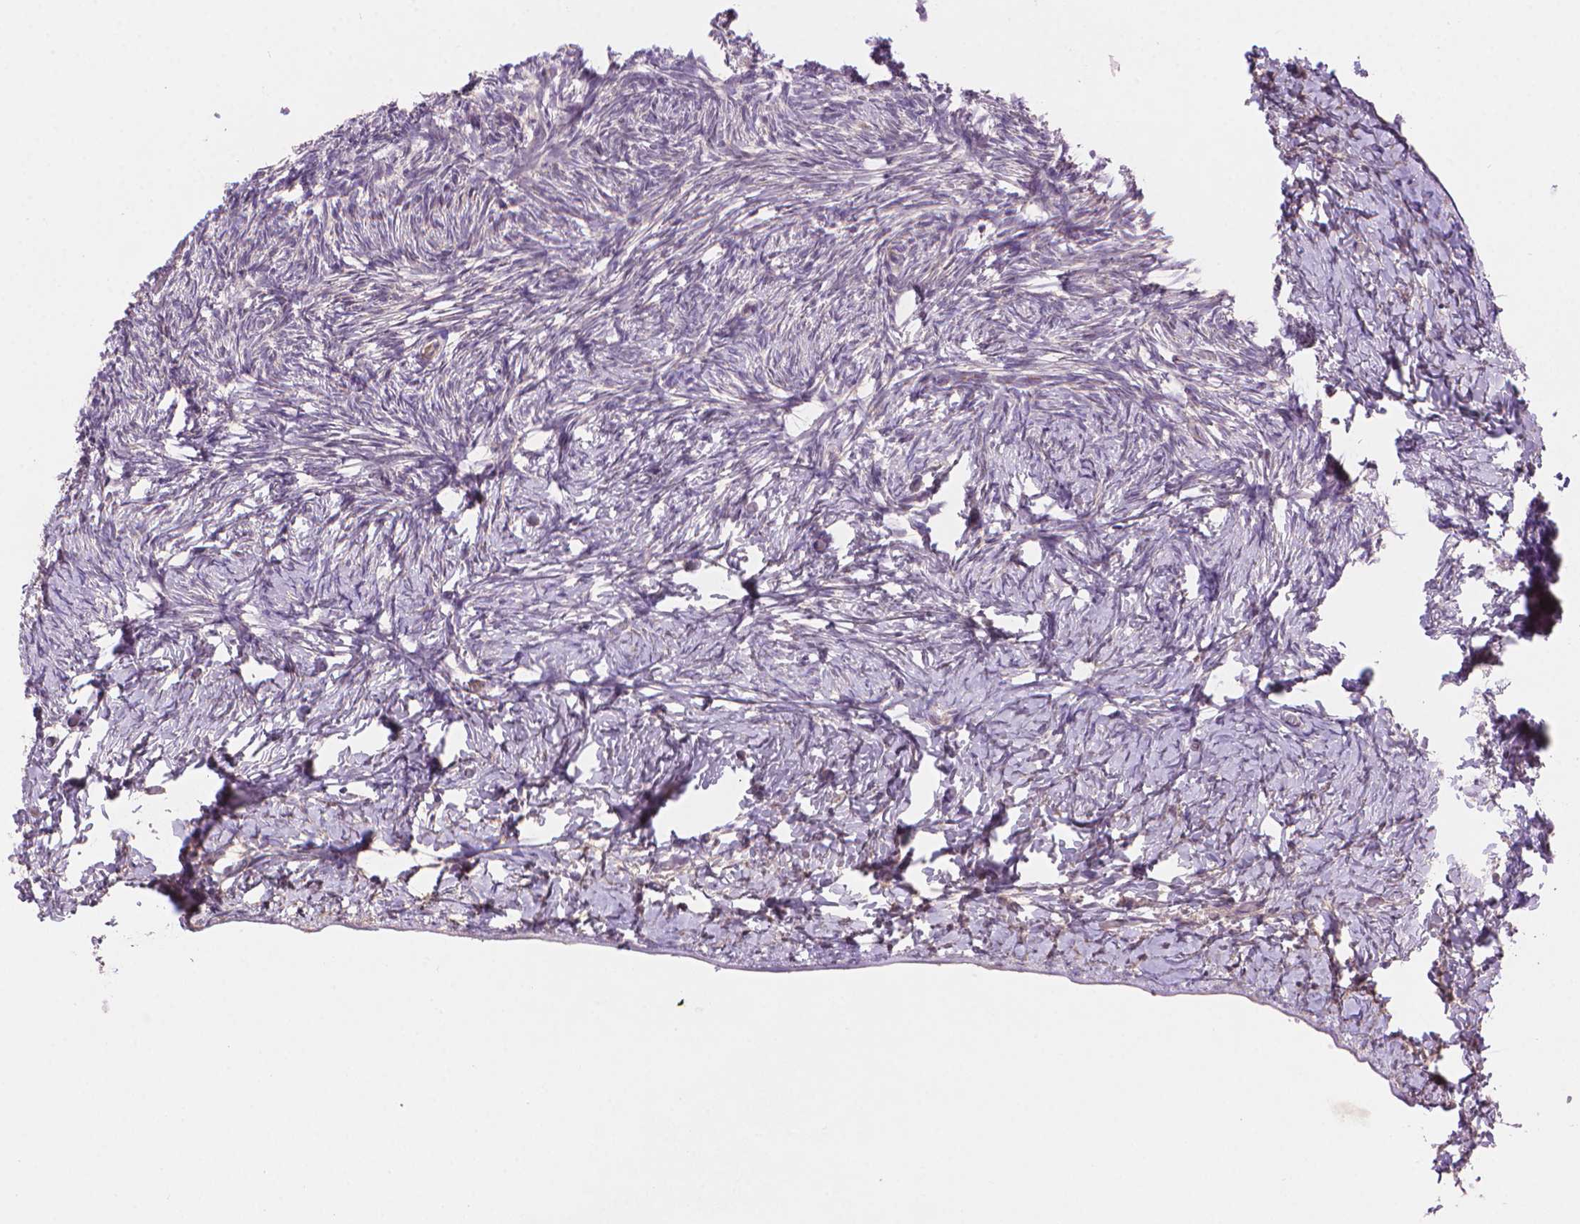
{"staining": {"intensity": "negative", "quantity": "none", "location": "none"}, "tissue": "ovary", "cell_type": "Ovarian stroma cells", "image_type": "normal", "snomed": [{"axis": "morphology", "description": "Normal tissue, NOS"}, {"axis": "topography", "description": "Ovary"}], "caption": "A high-resolution micrograph shows immunohistochemistry staining of benign ovary, which demonstrates no significant positivity in ovarian stroma cells.", "gene": "AMMECR1L", "patient": {"sex": "female", "age": 39}}